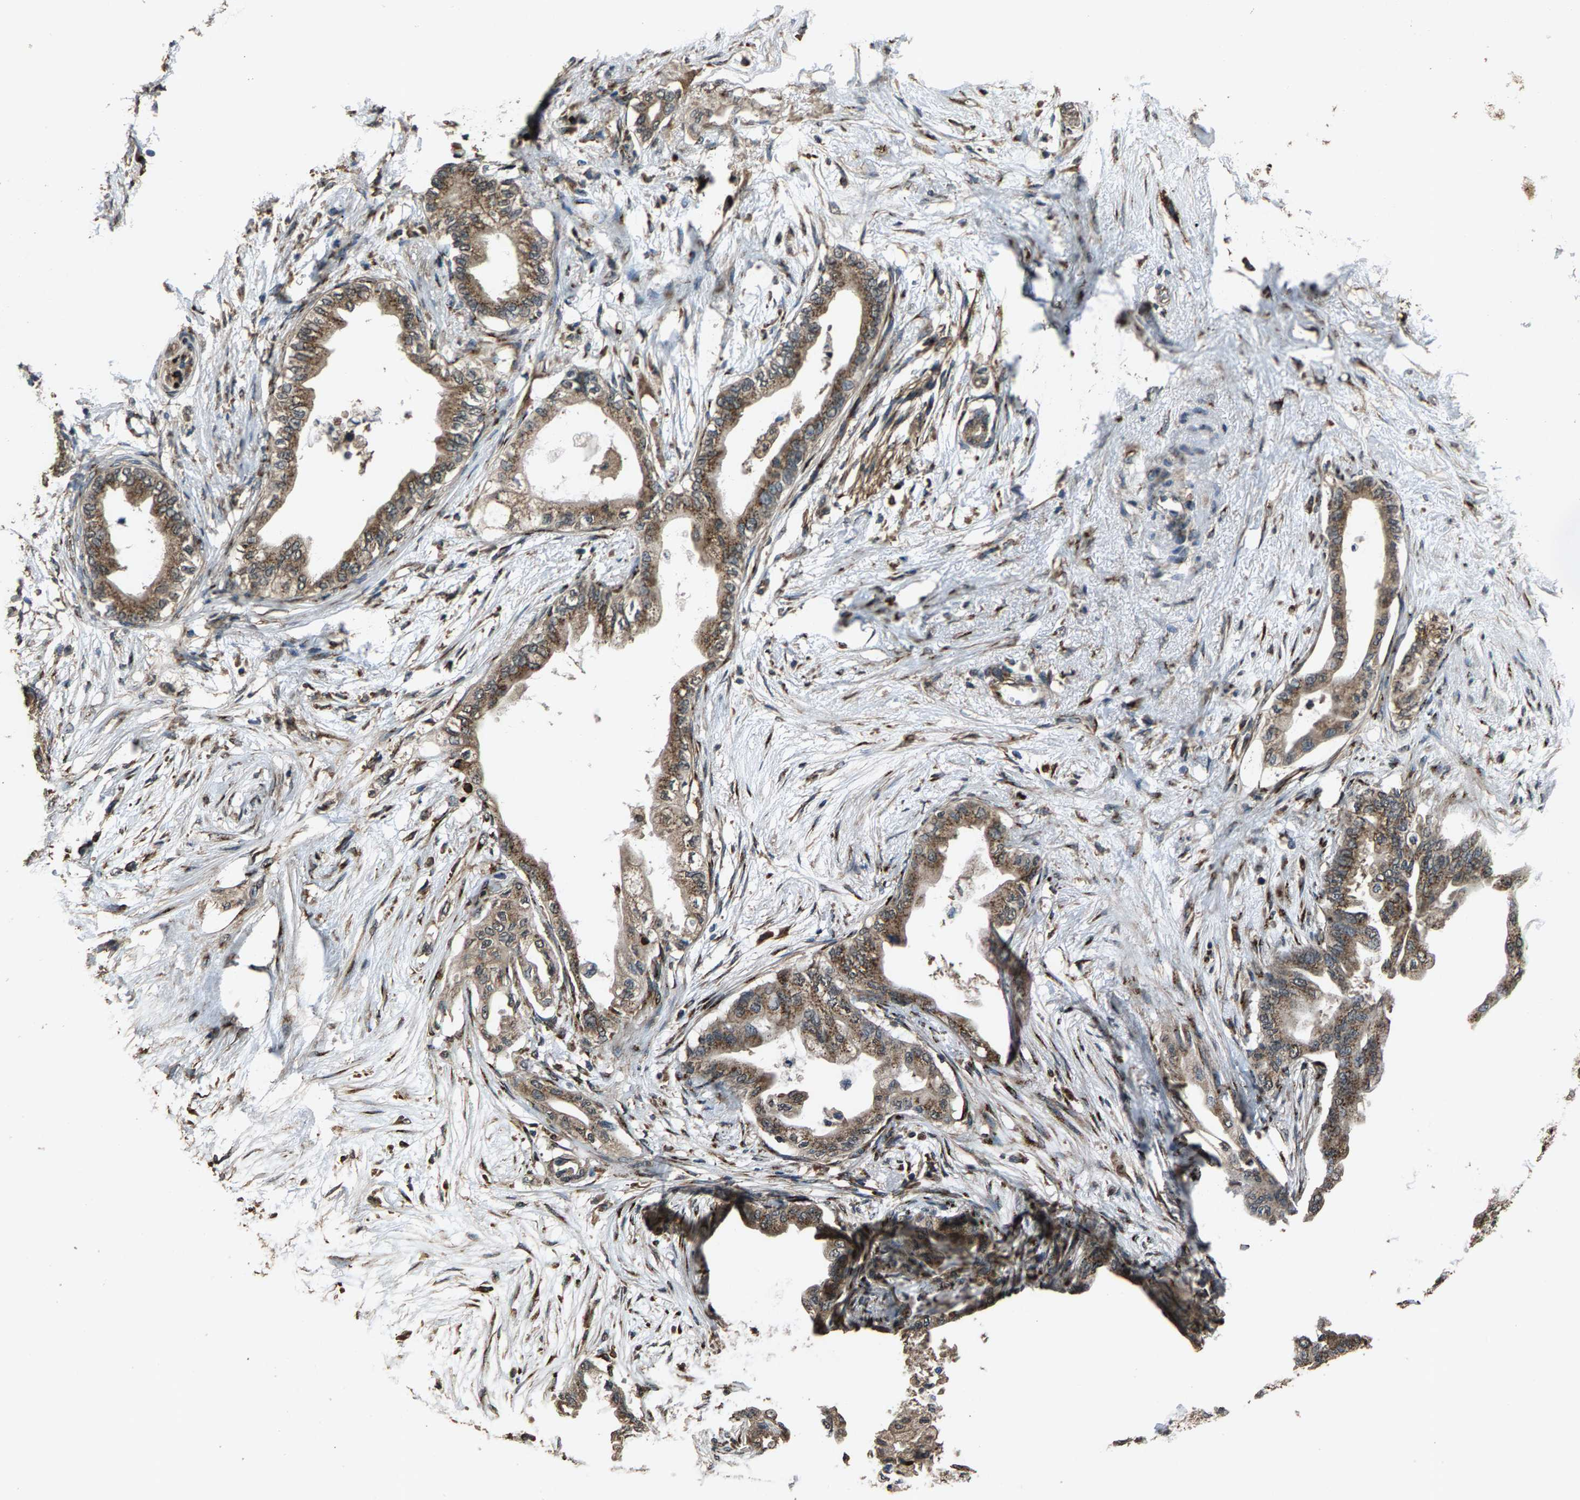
{"staining": {"intensity": "moderate", "quantity": ">75%", "location": "cytoplasmic/membranous"}, "tissue": "pancreatic cancer", "cell_type": "Tumor cells", "image_type": "cancer", "snomed": [{"axis": "morphology", "description": "Normal tissue, NOS"}, {"axis": "morphology", "description": "Adenocarcinoma, NOS"}, {"axis": "topography", "description": "Pancreas"}, {"axis": "topography", "description": "Duodenum"}], "caption": "Pancreatic cancer stained for a protein (brown) shows moderate cytoplasmic/membranous positive staining in about >75% of tumor cells.", "gene": "SLC38A10", "patient": {"sex": "female", "age": 60}}